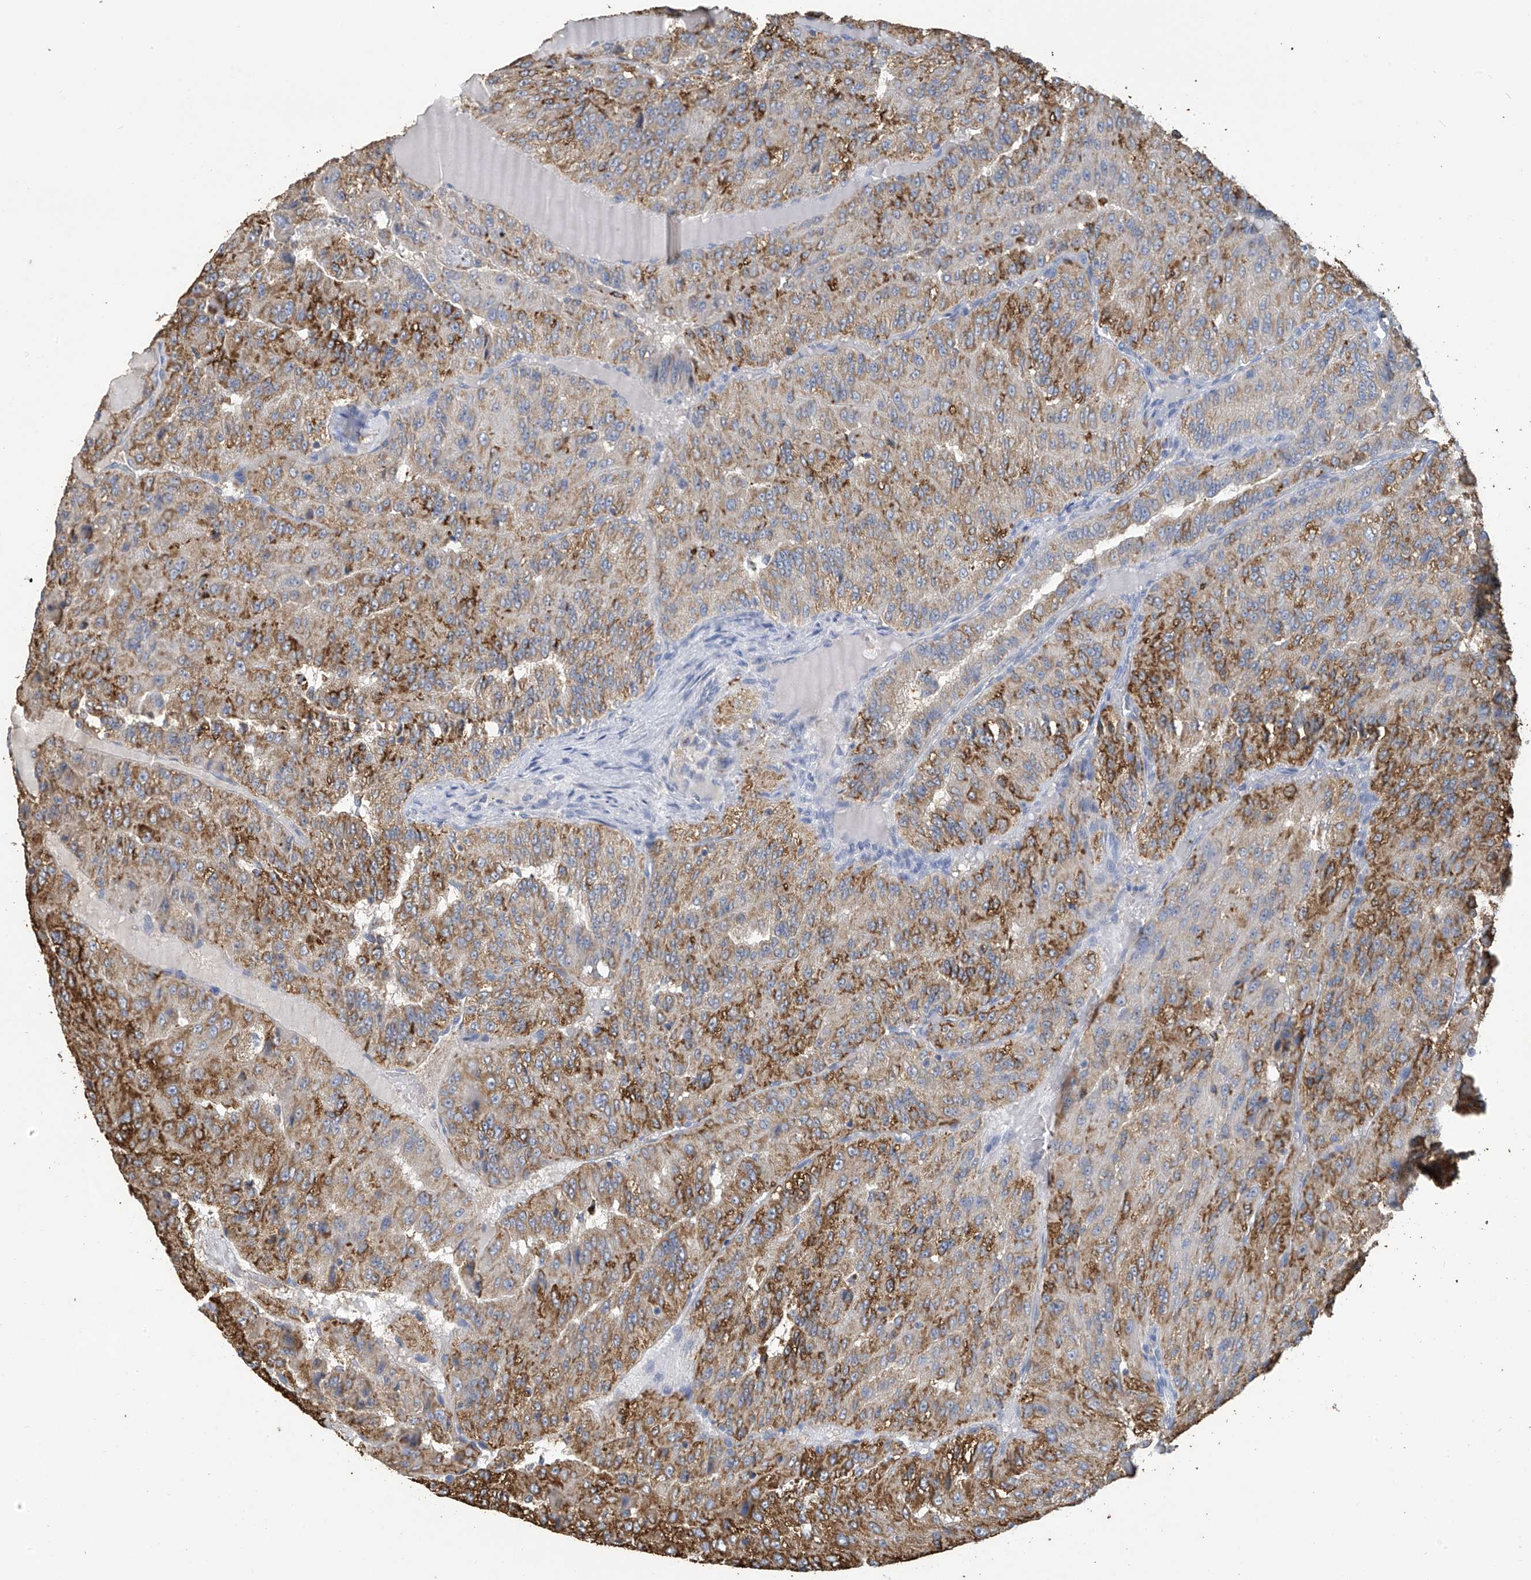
{"staining": {"intensity": "strong", "quantity": "25%-75%", "location": "cytoplasmic/membranous"}, "tissue": "renal cancer", "cell_type": "Tumor cells", "image_type": "cancer", "snomed": [{"axis": "morphology", "description": "Adenocarcinoma, NOS"}, {"axis": "topography", "description": "Kidney"}], "caption": "Human renal cancer stained for a protein (brown) exhibits strong cytoplasmic/membranous positive expression in approximately 25%-75% of tumor cells.", "gene": "OGT", "patient": {"sex": "female", "age": 63}}